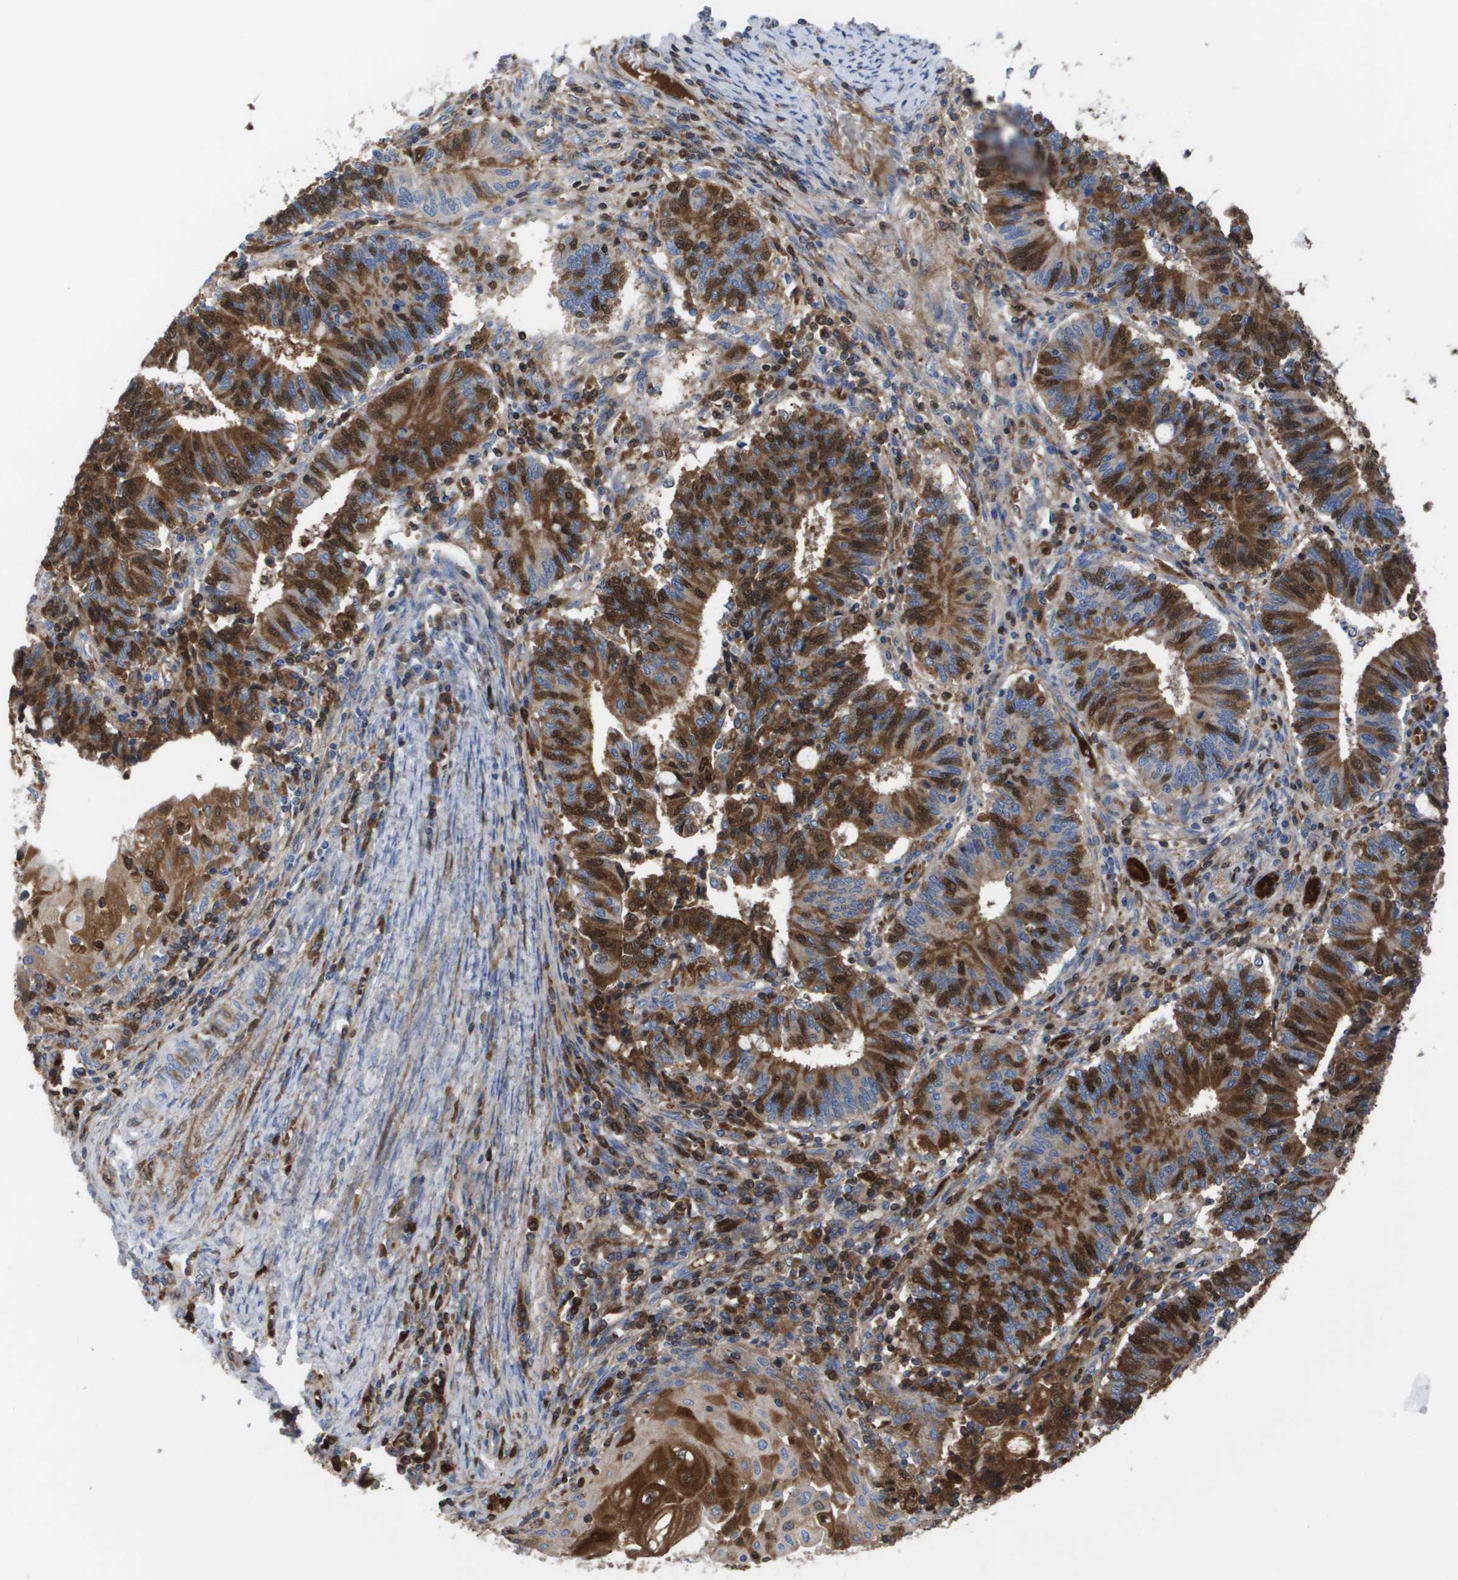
{"staining": {"intensity": "strong", "quantity": ">75%", "location": "cytoplasmic/membranous,nuclear"}, "tissue": "cervical cancer", "cell_type": "Tumor cells", "image_type": "cancer", "snomed": [{"axis": "morphology", "description": "Adenocarcinoma, NOS"}, {"axis": "topography", "description": "Cervix"}], "caption": "Protein staining by immunohistochemistry exhibits strong cytoplasmic/membranous and nuclear positivity in about >75% of tumor cells in cervical cancer (adenocarcinoma).", "gene": "SERPINA6", "patient": {"sex": "female", "age": 44}}